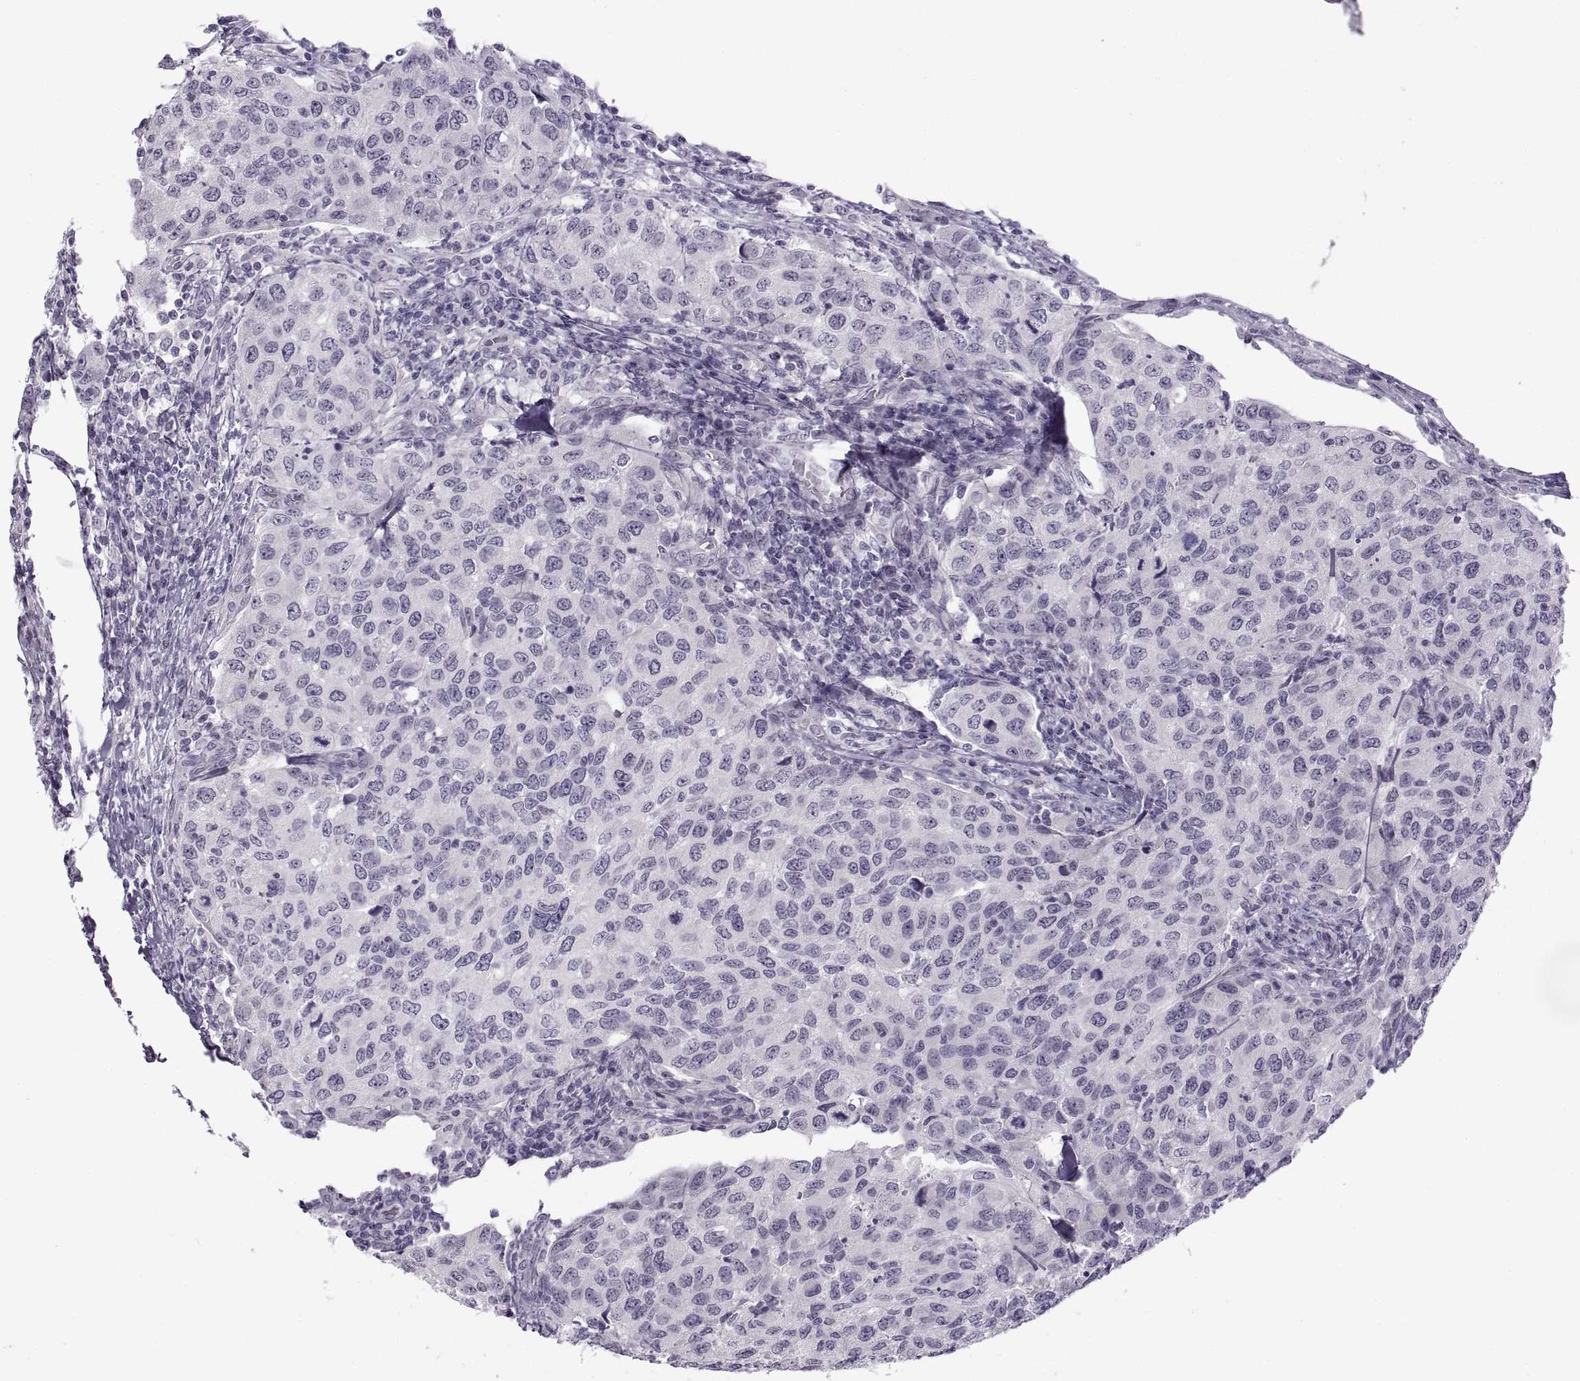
{"staining": {"intensity": "negative", "quantity": "none", "location": "none"}, "tissue": "urothelial cancer", "cell_type": "Tumor cells", "image_type": "cancer", "snomed": [{"axis": "morphology", "description": "Urothelial carcinoma, High grade"}, {"axis": "topography", "description": "Urinary bladder"}], "caption": "DAB (3,3'-diaminobenzidine) immunohistochemical staining of human urothelial cancer demonstrates no significant expression in tumor cells.", "gene": "C3orf22", "patient": {"sex": "female", "age": 78}}